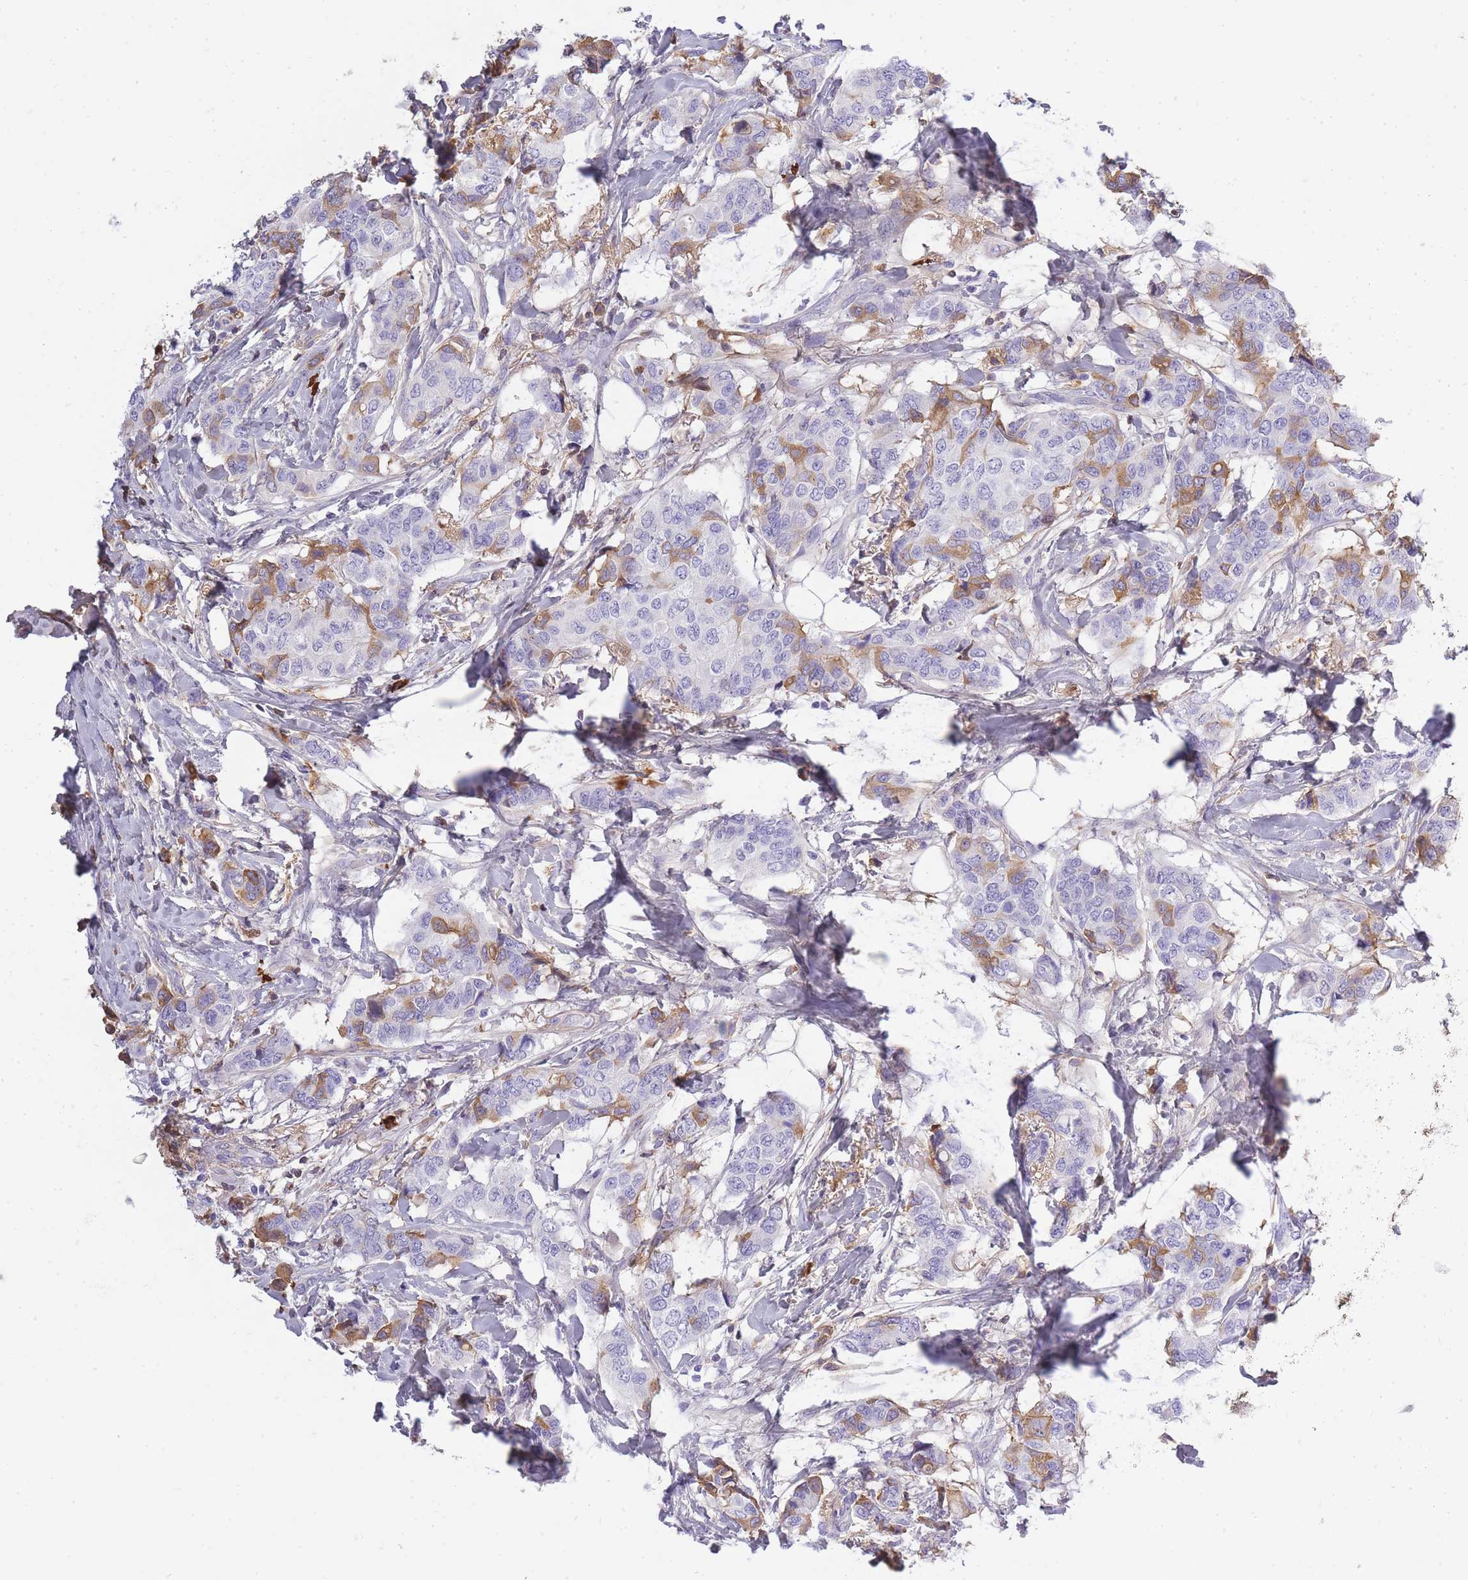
{"staining": {"intensity": "moderate", "quantity": "<25%", "location": "cytoplasmic/membranous"}, "tissue": "breast cancer", "cell_type": "Tumor cells", "image_type": "cancer", "snomed": [{"axis": "morphology", "description": "Lobular carcinoma"}, {"axis": "topography", "description": "Breast"}], "caption": "Immunohistochemical staining of human lobular carcinoma (breast) reveals low levels of moderate cytoplasmic/membranous protein expression in about <25% of tumor cells. The protein of interest is shown in brown color, while the nuclei are stained blue.", "gene": "IGKV1D-42", "patient": {"sex": "female", "age": 51}}